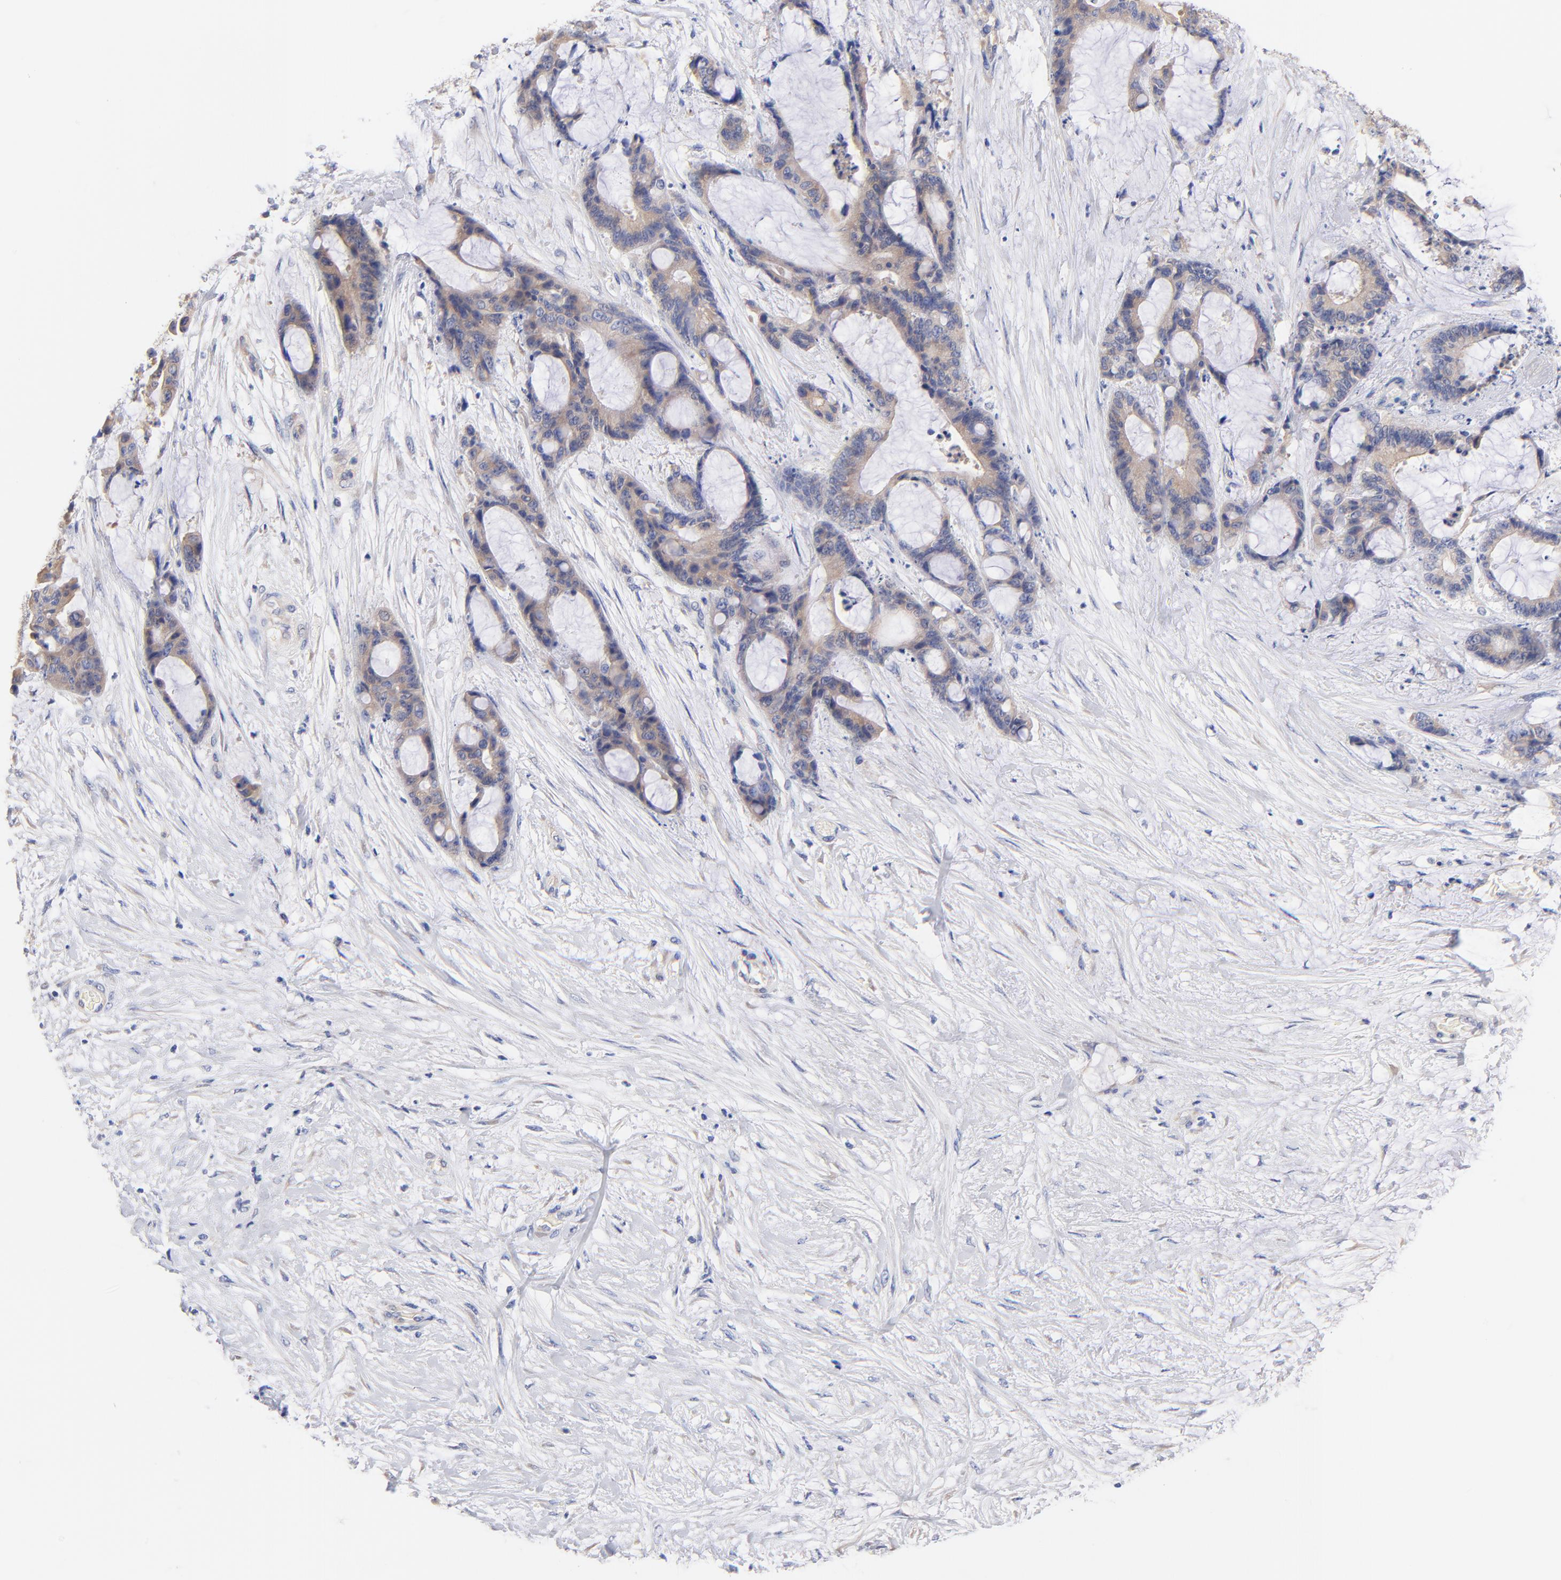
{"staining": {"intensity": "weak", "quantity": ">75%", "location": "cytoplasmic/membranous"}, "tissue": "liver cancer", "cell_type": "Tumor cells", "image_type": "cancer", "snomed": [{"axis": "morphology", "description": "Cholangiocarcinoma"}, {"axis": "topography", "description": "Liver"}], "caption": "Protein staining of cholangiocarcinoma (liver) tissue demonstrates weak cytoplasmic/membranous staining in approximately >75% of tumor cells.", "gene": "TNFRSF13C", "patient": {"sex": "female", "age": 73}}